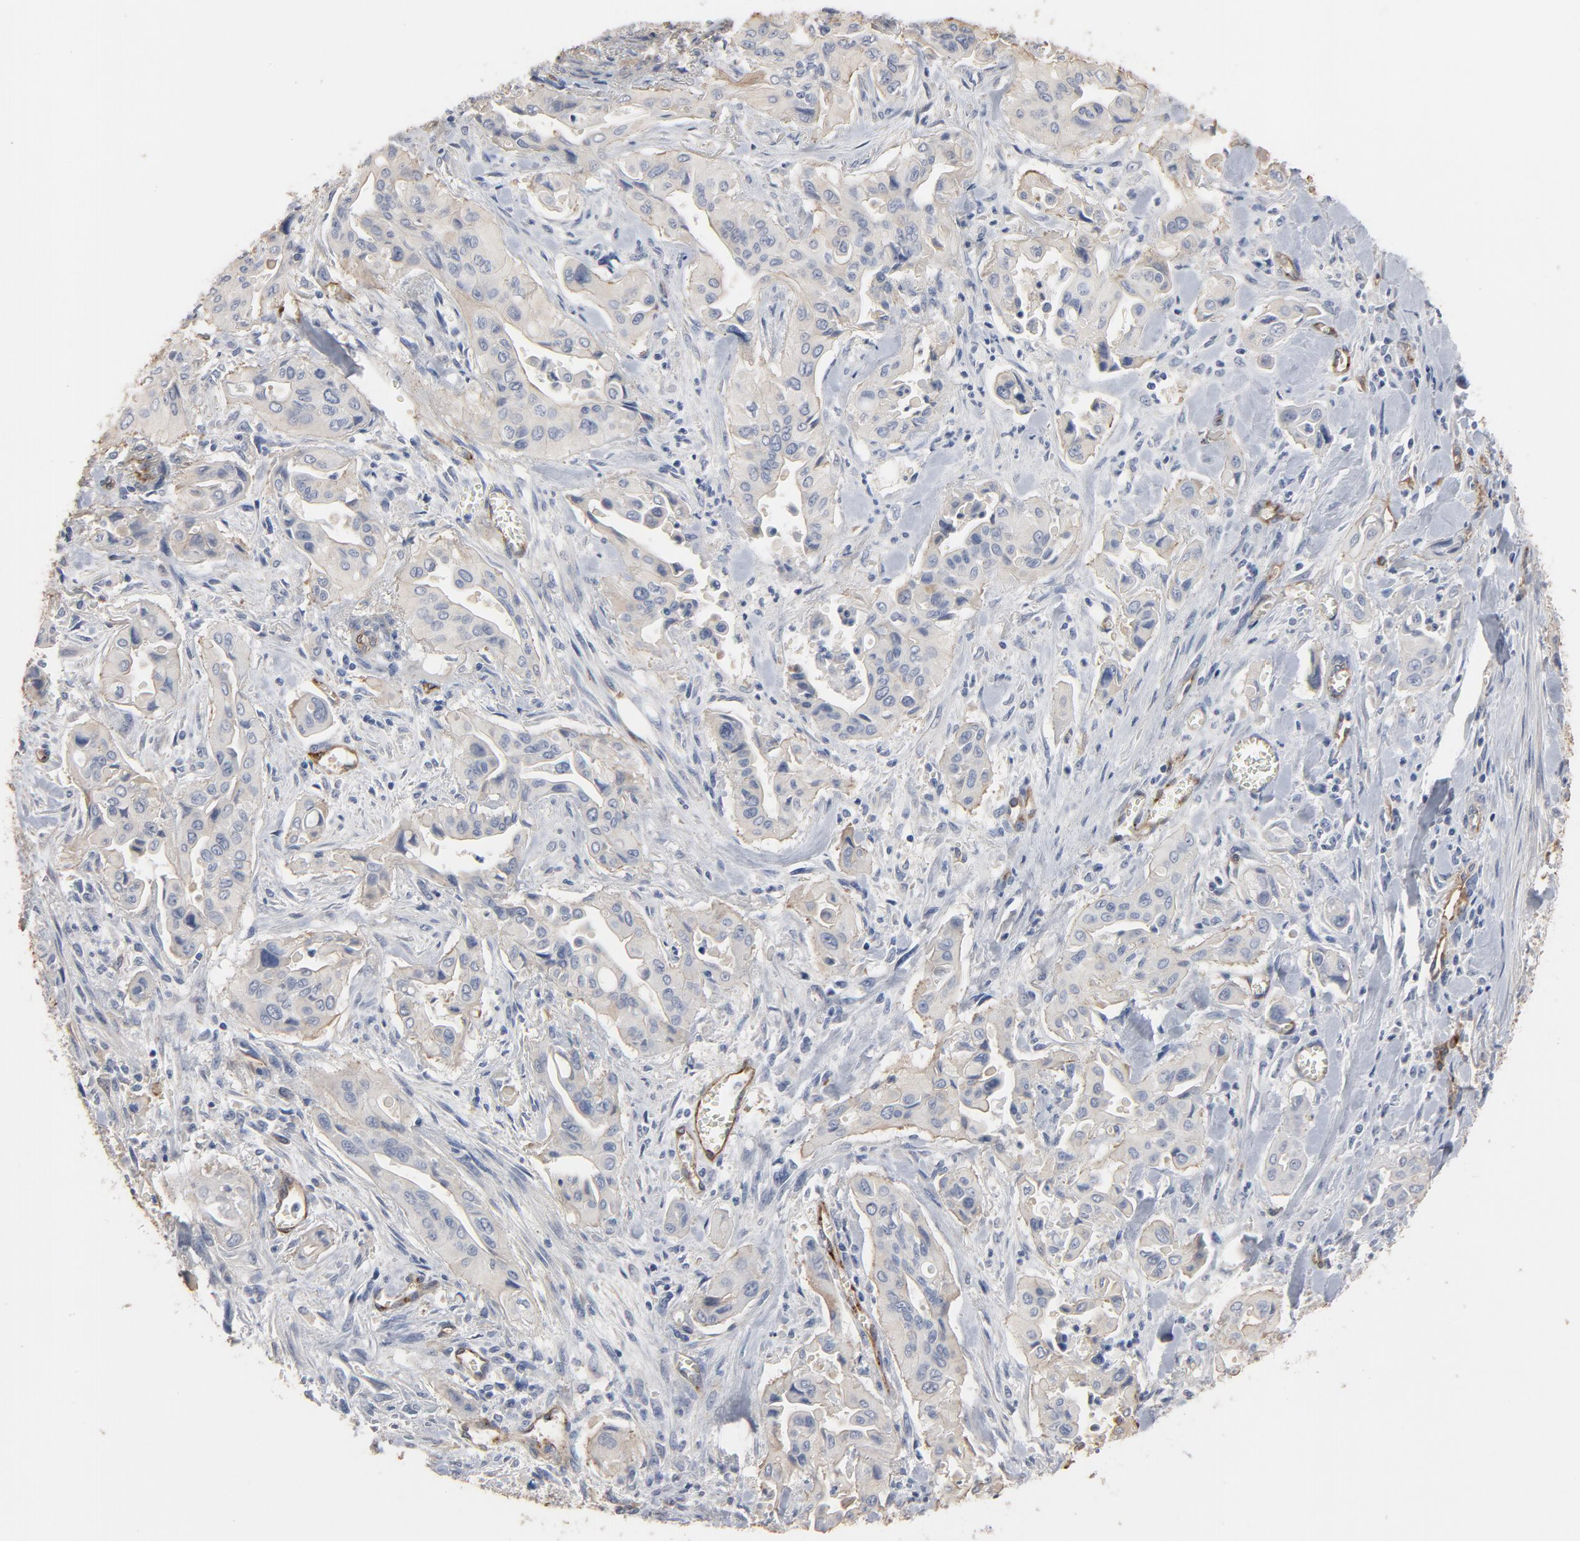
{"staining": {"intensity": "negative", "quantity": "none", "location": "none"}, "tissue": "pancreatic cancer", "cell_type": "Tumor cells", "image_type": "cancer", "snomed": [{"axis": "morphology", "description": "Adenocarcinoma, NOS"}, {"axis": "topography", "description": "Pancreas"}], "caption": "A high-resolution image shows immunohistochemistry staining of adenocarcinoma (pancreatic), which exhibits no significant expression in tumor cells. (DAB (3,3'-diaminobenzidine) IHC with hematoxylin counter stain).", "gene": "KDR", "patient": {"sex": "male", "age": 77}}